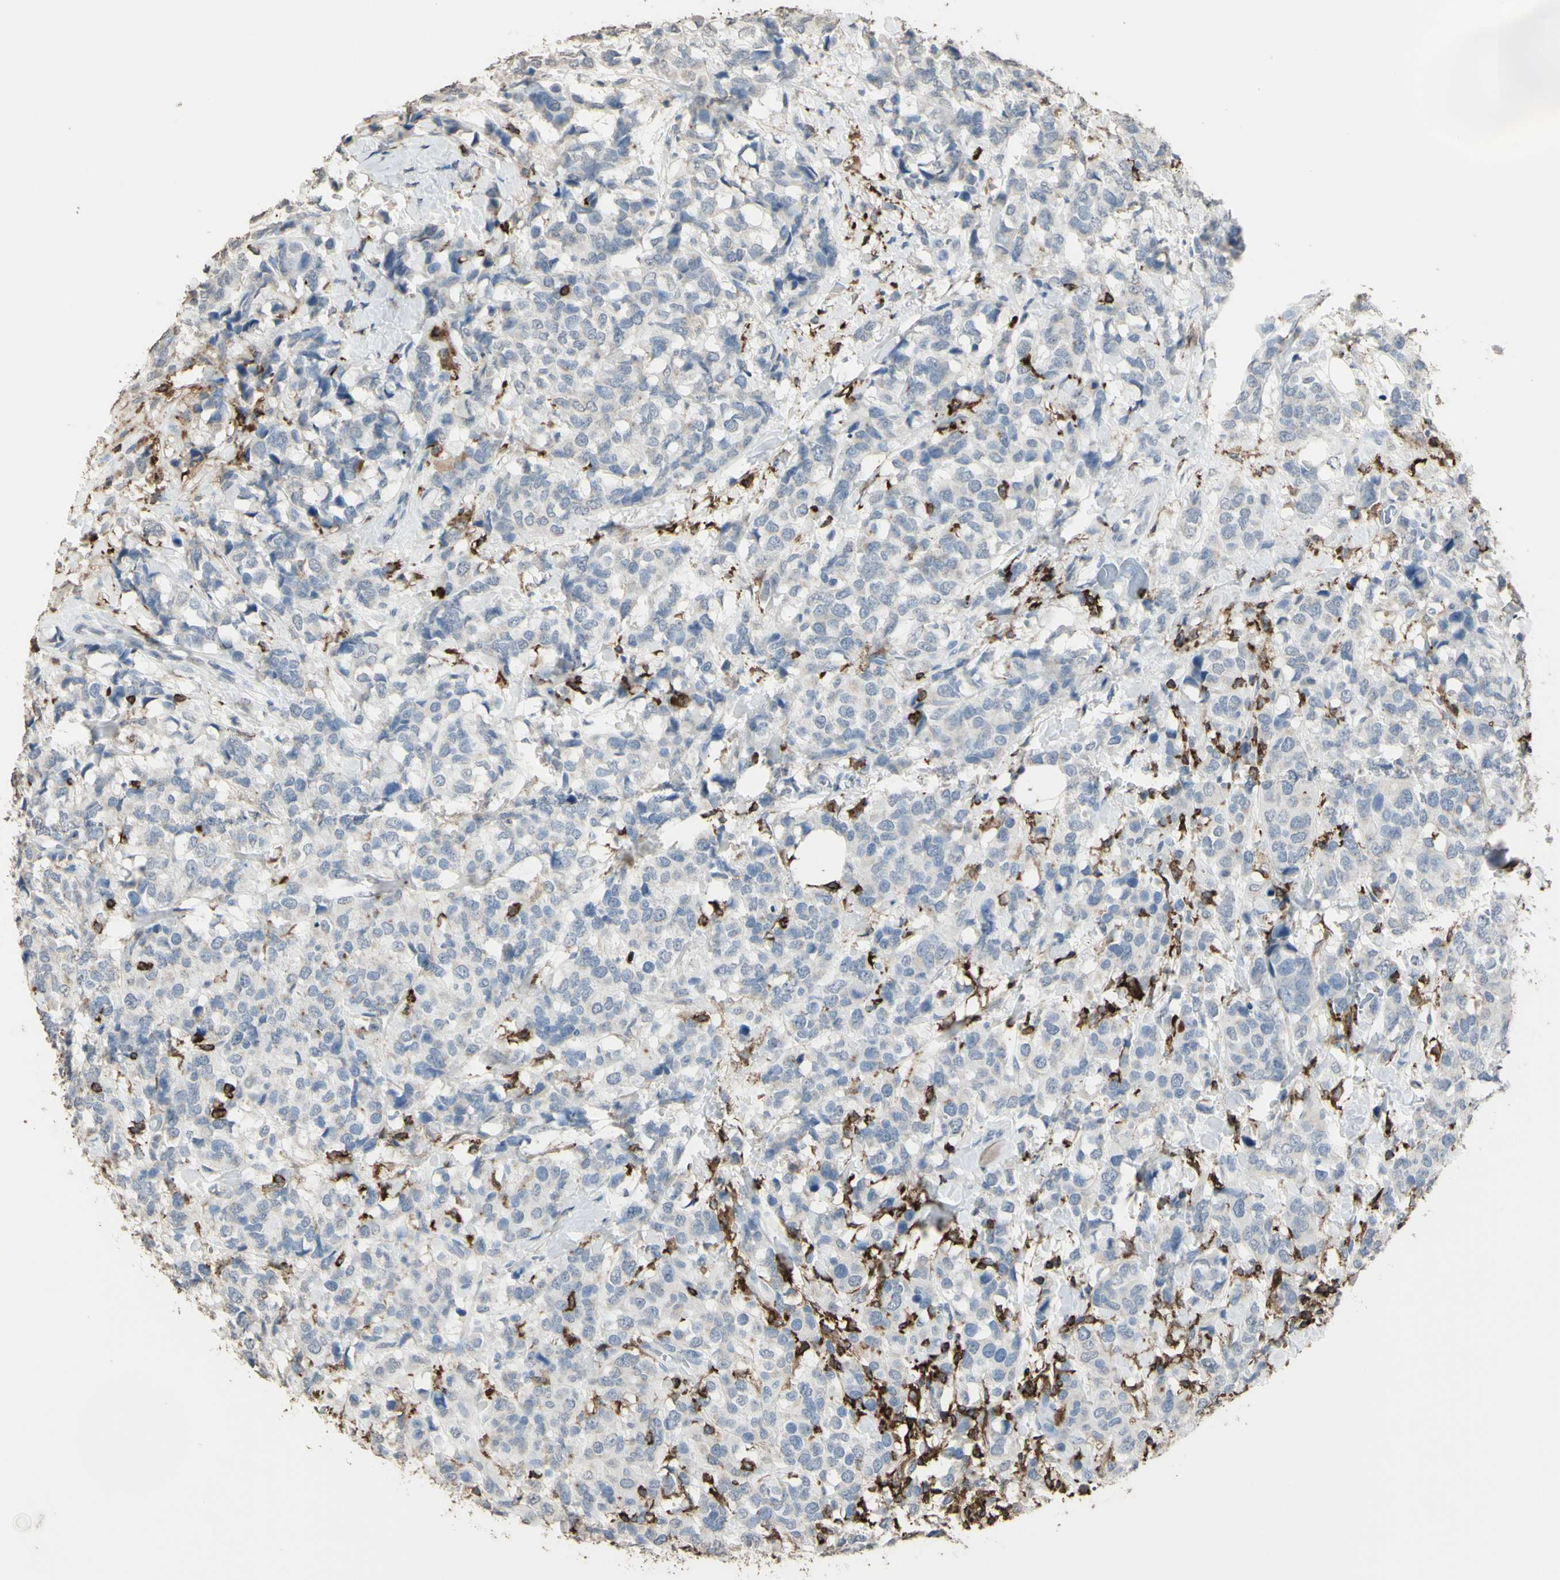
{"staining": {"intensity": "negative", "quantity": "none", "location": "none"}, "tissue": "breast cancer", "cell_type": "Tumor cells", "image_type": "cancer", "snomed": [{"axis": "morphology", "description": "Lobular carcinoma"}, {"axis": "topography", "description": "Breast"}], "caption": "Tumor cells show no significant protein positivity in breast cancer (lobular carcinoma).", "gene": "PSTPIP1", "patient": {"sex": "female", "age": 59}}